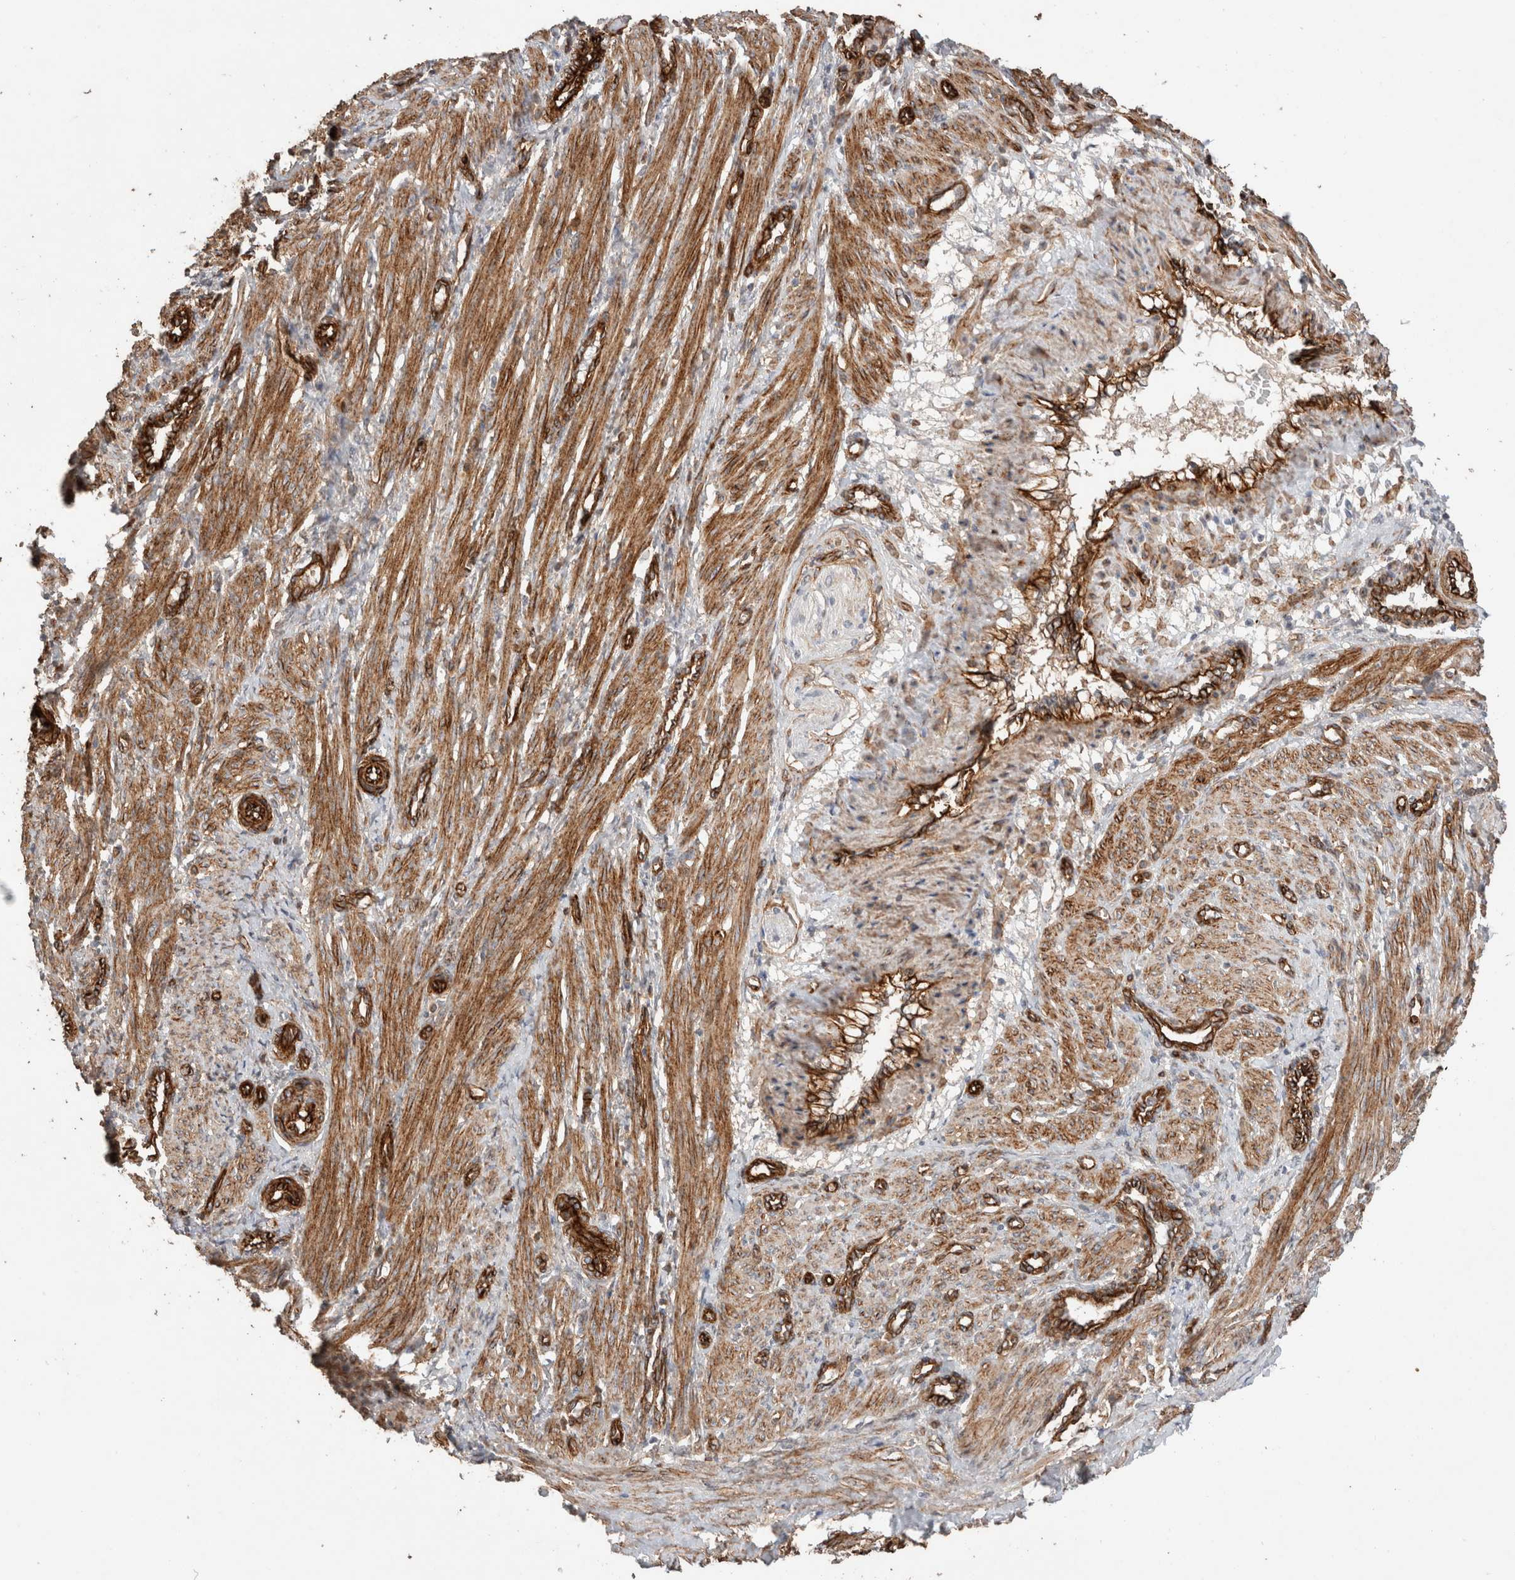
{"staining": {"intensity": "moderate", "quantity": ">75%", "location": "cytoplasmic/membranous"}, "tissue": "smooth muscle", "cell_type": "Smooth muscle cells", "image_type": "normal", "snomed": [{"axis": "morphology", "description": "Normal tissue, NOS"}, {"axis": "topography", "description": "Endometrium"}], "caption": "Immunohistochemistry (IHC) micrograph of benign smooth muscle: smooth muscle stained using immunohistochemistry displays medium levels of moderate protein expression localized specifically in the cytoplasmic/membranous of smooth muscle cells, appearing as a cytoplasmic/membranous brown color.", "gene": "RAB32", "patient": {"sex": "female", "age": 33}}